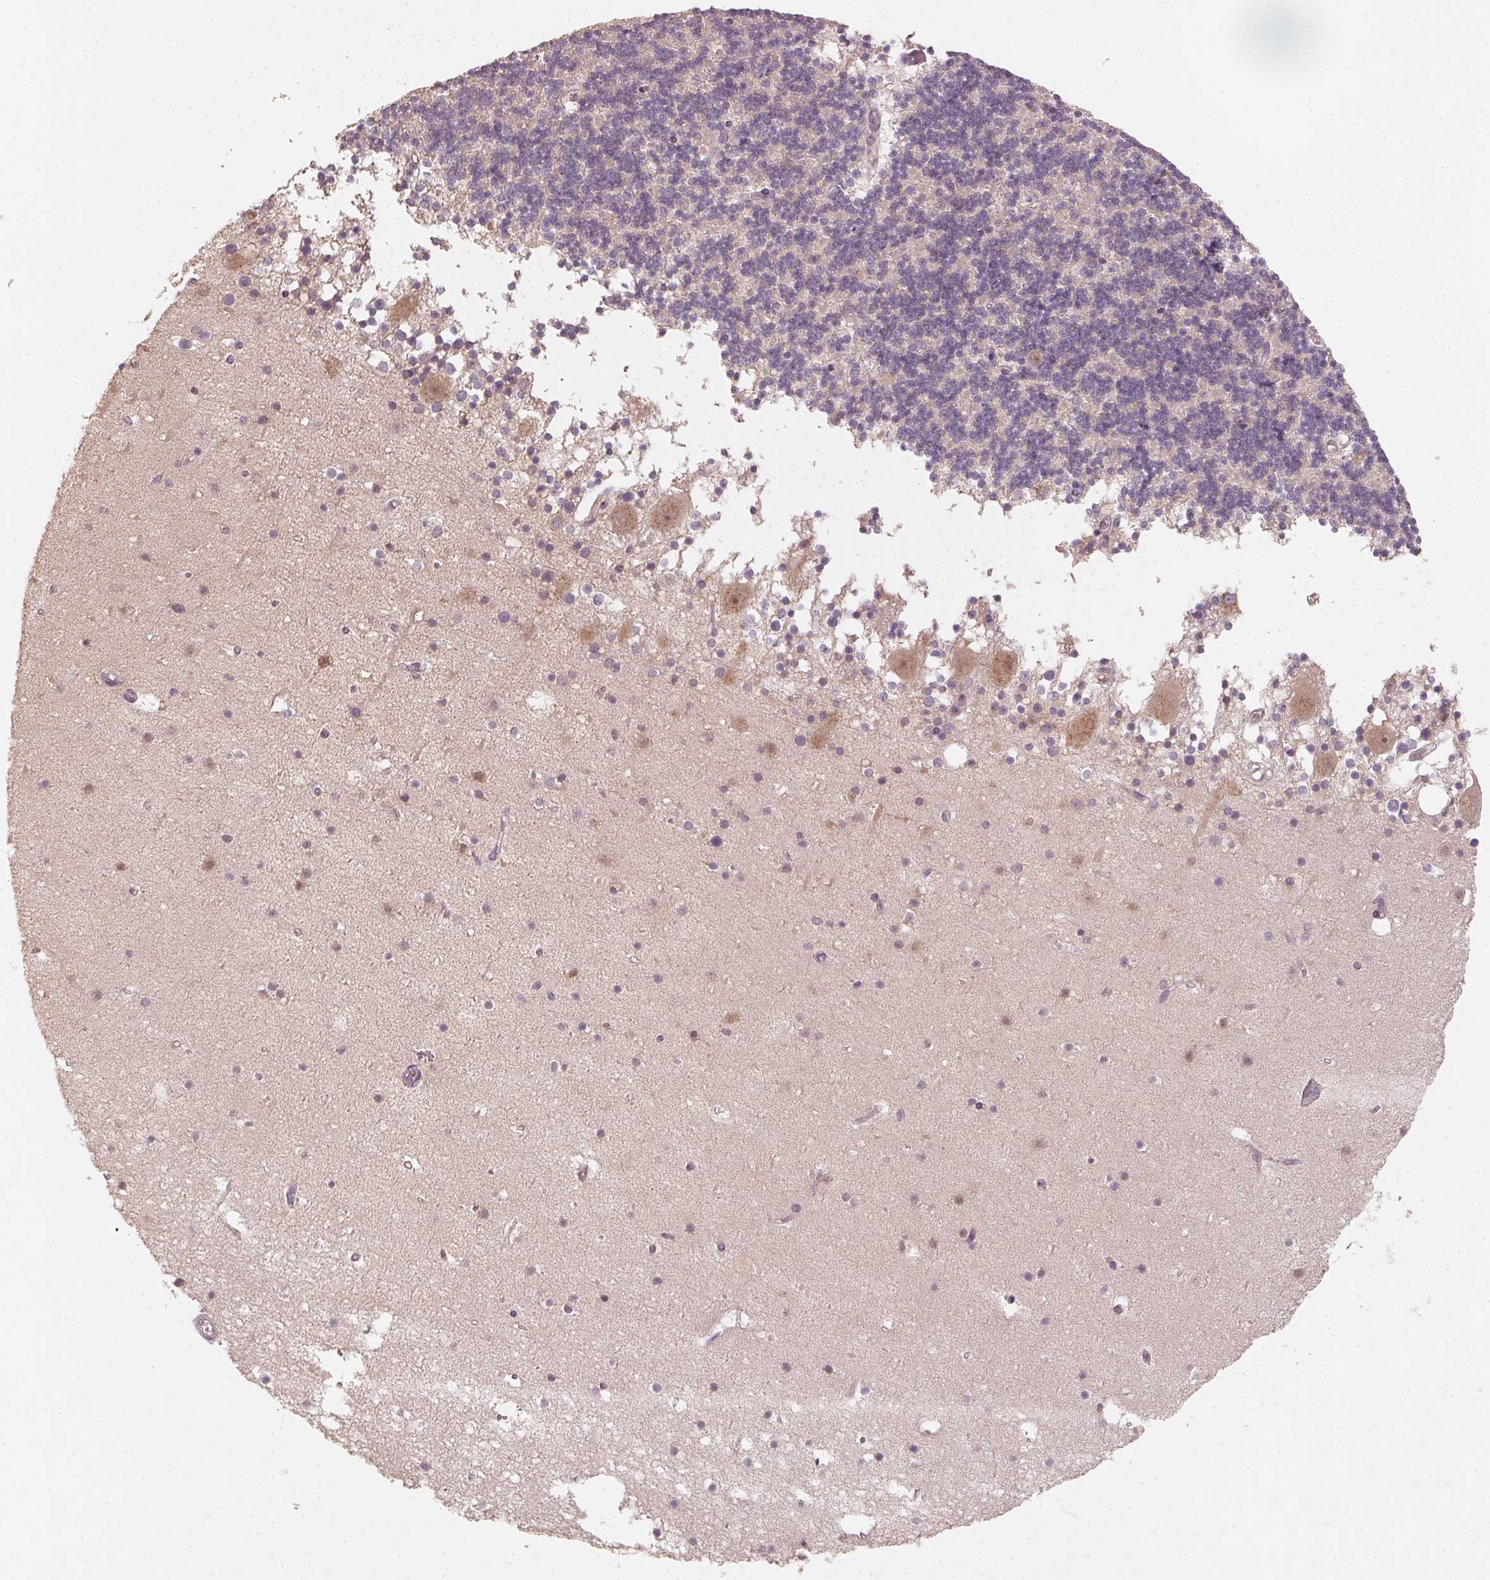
{"staining": {"intensity": "negative", "quantity": "none", "location": "none"}, "tissue": "cerebellum", "cell_type": "Cells in granular layer", "image_type": "normal", "snomed": [{"axis": "morphology", "description": "Normal tissue, NOS"}, {"axis": "topography", "description": "Cerebellum"}], "caption": "Protein analysis of unremarkable cerebellum demonstrates no significant expression in cells in granular layer. The staining is performed using DAB brown chromogen with nuclei counter-stained in using hematoxylin.", "gene": "AP1S1", "patient": {"sex": "male", "age": 70}}